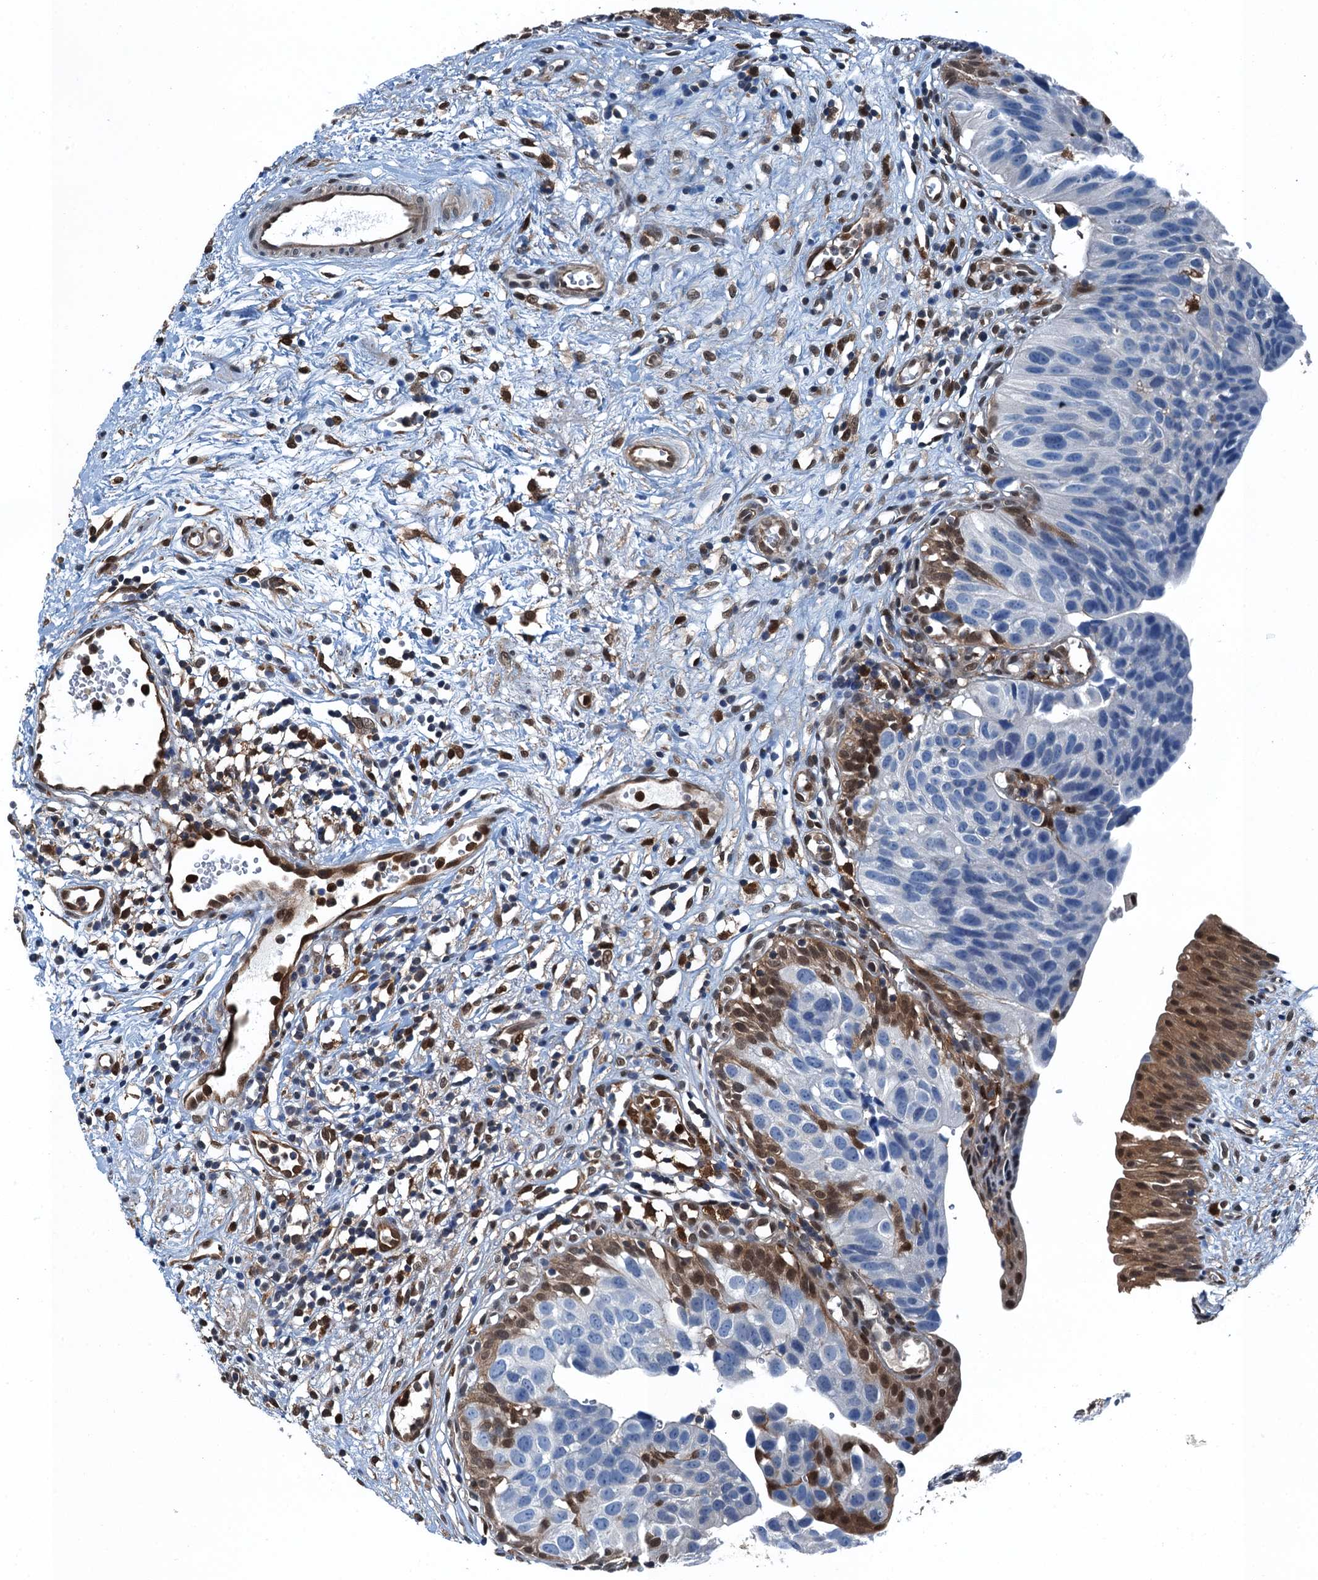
{"staining": {"intensity": "strong", "quantity": "25%-75%", "location": "cytoplasmic/membranous,nuclear"}, "tissue": "urinary bladder", "cell_type": "Urothelial cells", "image_type": "normal", "snomed": [{"axis": "morphology", "description": "Normal tissue, NOS"}, {"axis": "topography", "description": "Urinary bladder"}], "caption": "Brown immunohistochemical staining in unremarkable urinary bladder displays strong cytoplasmic/membranous,nuclear expression in approximately 25%-75% of urothelial cells. The staining is performed using DAB brown chromogen to label protein expression. The nuclei are counter-stained blue using hematoxylin.", "gene": "RNH1", "patient": {"sex": "male", "age": 51}}